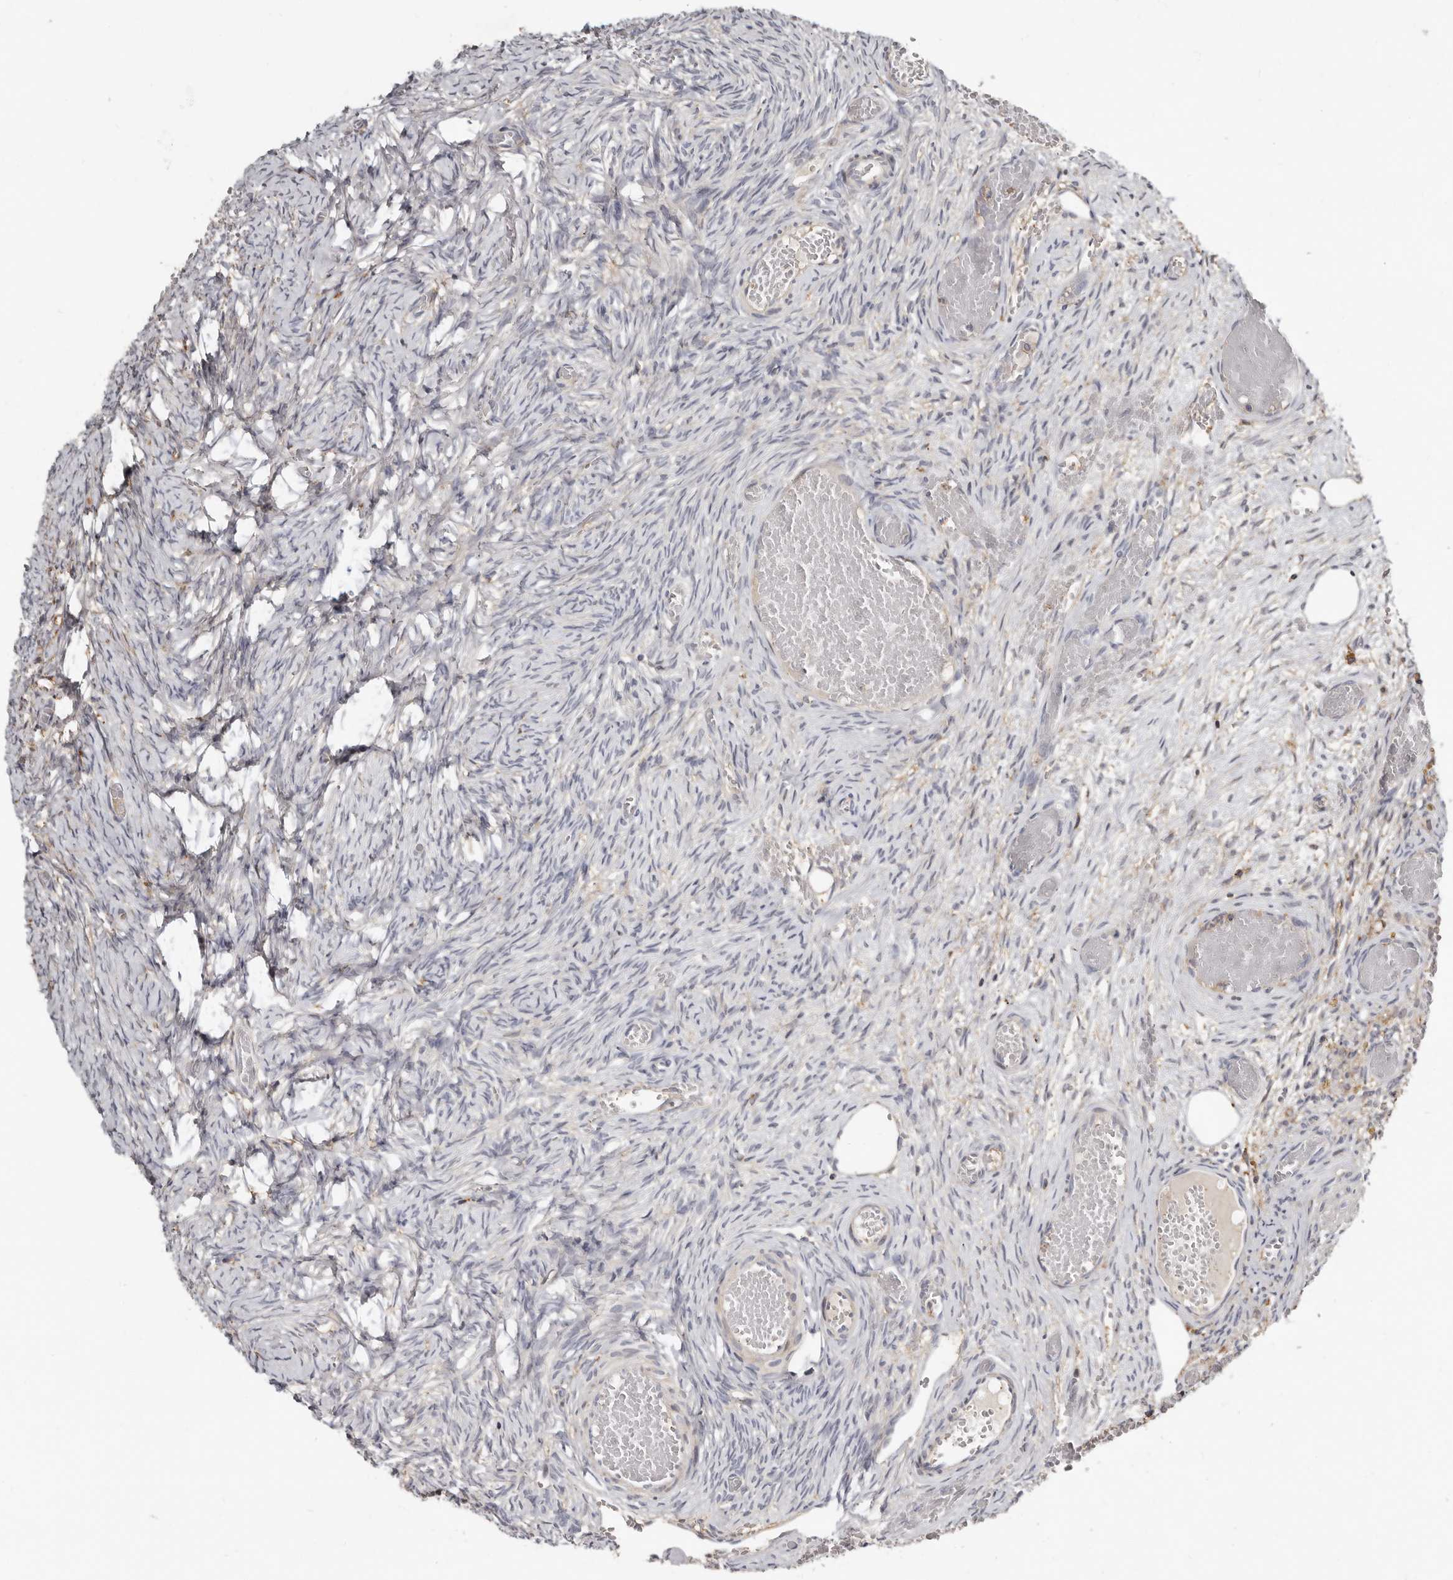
{"staining": {"intensity": "negative", "quantity": "none", "location": "none"}, "tissue": "ovary", "cell_type": "Ovarian stroma cells", "image_type": "normal", "snomed": [{"axis": "morphology", "description": "Adenocarcinoma, NOS"}, {"axis": "topography", "description": "Endometrium"}], "caption": "Benign ovary was stained to show a protein in brown. There is no significant positivity in ovarian stroma cells.", "gene": "KIF26B", "patient": {"sex": "female", "age": 32}}